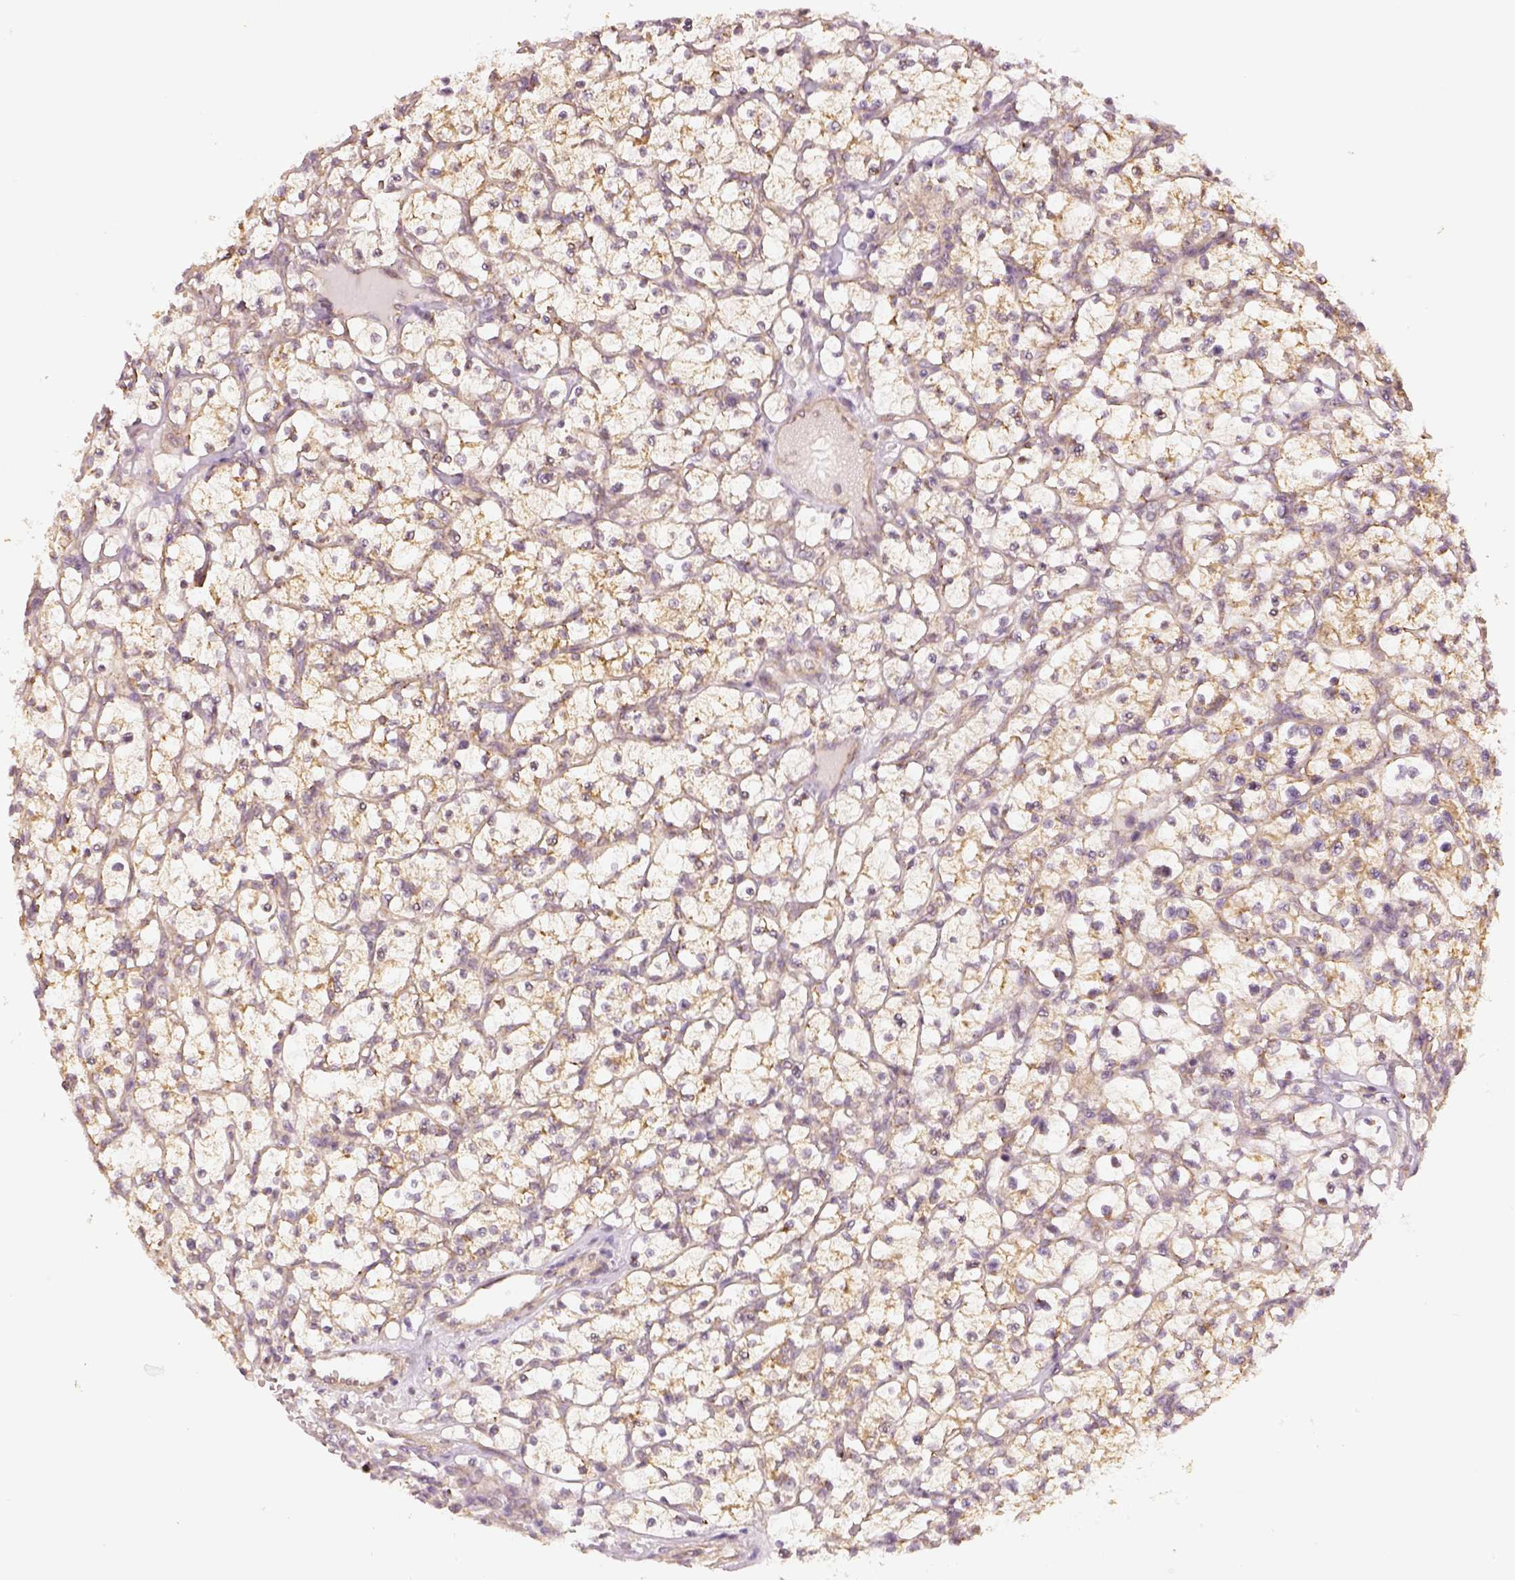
{"staining": {"intensity": "weak", "quantity": ">75%", "location": "cytoplasmic/membranous"}, "tissue": "renal cancer", "cell_type": "Tumor cells", "image_type": "cancer", "snomed": [{"axis": "morphology", "description": "Adenocarcinoma, NOS"}, {"axis": "topography", "description": "Kidney"}], "caption": "Approximately >75% of tumor cells in human renal cancer show weak cytoplasmic/membranous protein staining as visualized by brown immunohistochemical staining.", "gene": "PAIP1", "patient": {"sex": "female", "age": 64}}